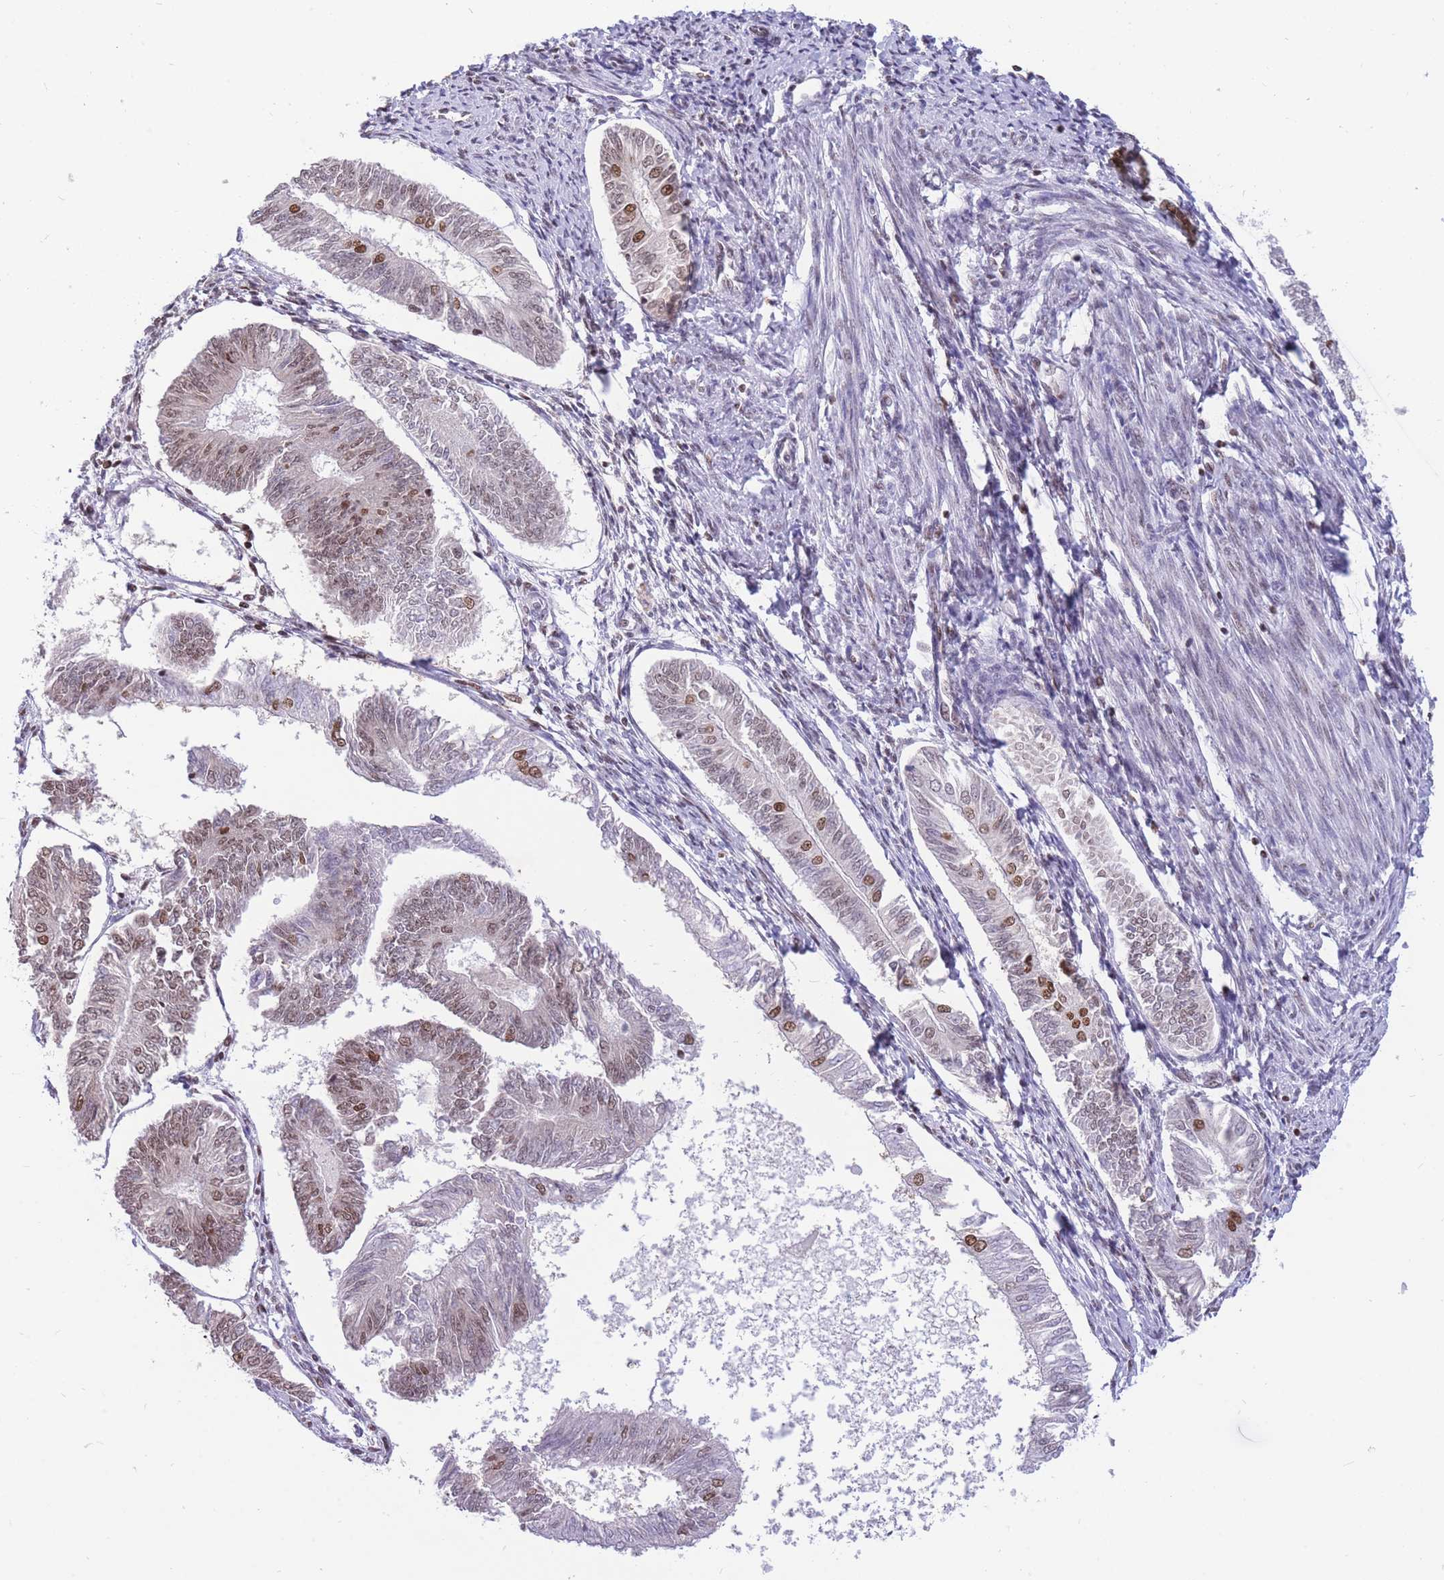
{"staining": {"intensity": "moderate", "quantity": "<25%", "location": "nuclear"}, "tissue": "endometrial cancer", "cell_type": "Tumor cells", "image_type": "cancer", "snomed": [{"axis": "morphology", "description": "Adenocarcinoma, NOS"}, {"axis": "topography", "description": "Endometrium"}], "caption": "An immunohistochemistry photomicrograph of tumor tissue is shown. Protein staining in brown highlights moderate nuclear positivity in endometrial cancer (adenocarcinoma) within tumor cells.", "gene": "HMGN1", "patient": {"sex": "female", "age": 58}}